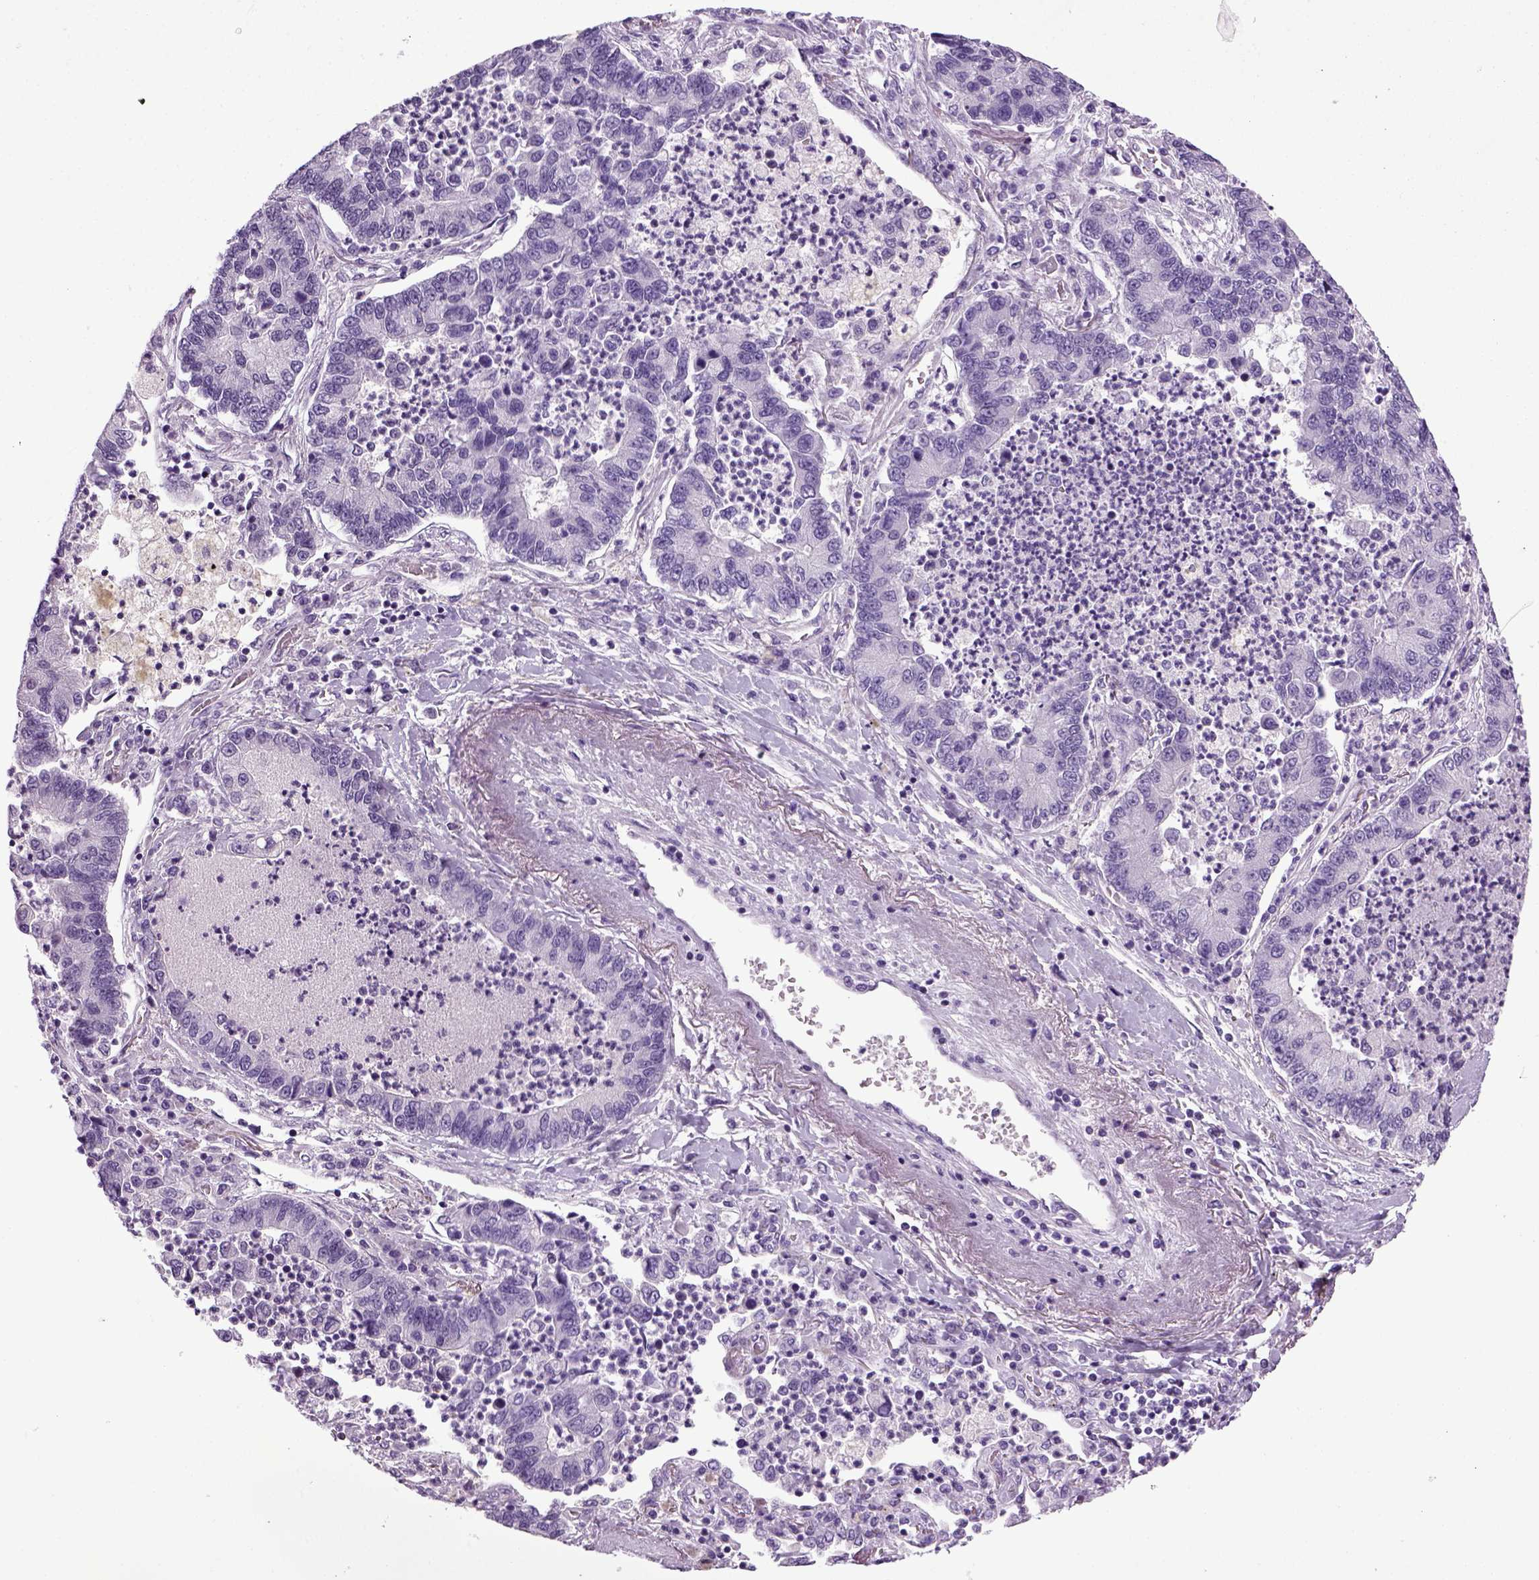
{"staining": {"intensity": "negative", "quantity": "none", "location": "none"}, "tissue": "lung cancer", "cell_type": "Tumor cells", "image_type": "cancer", "snomed": [{"axis": "morphology", "description": "Adenocarcinoma, NOS"}, {"axis": "topography", "description": "Lung"}], "caption": "Immunohistochemistry of adenocarcinoma (lung) shows no positivity in tumor cells. Brightfield microscopy of immunohistochemistry stained with DAB (brown) and hematoxylin (blue), captured at high magnification.", "gene": "HMCN2", "patient": {"sex": "female", "age": 57}}